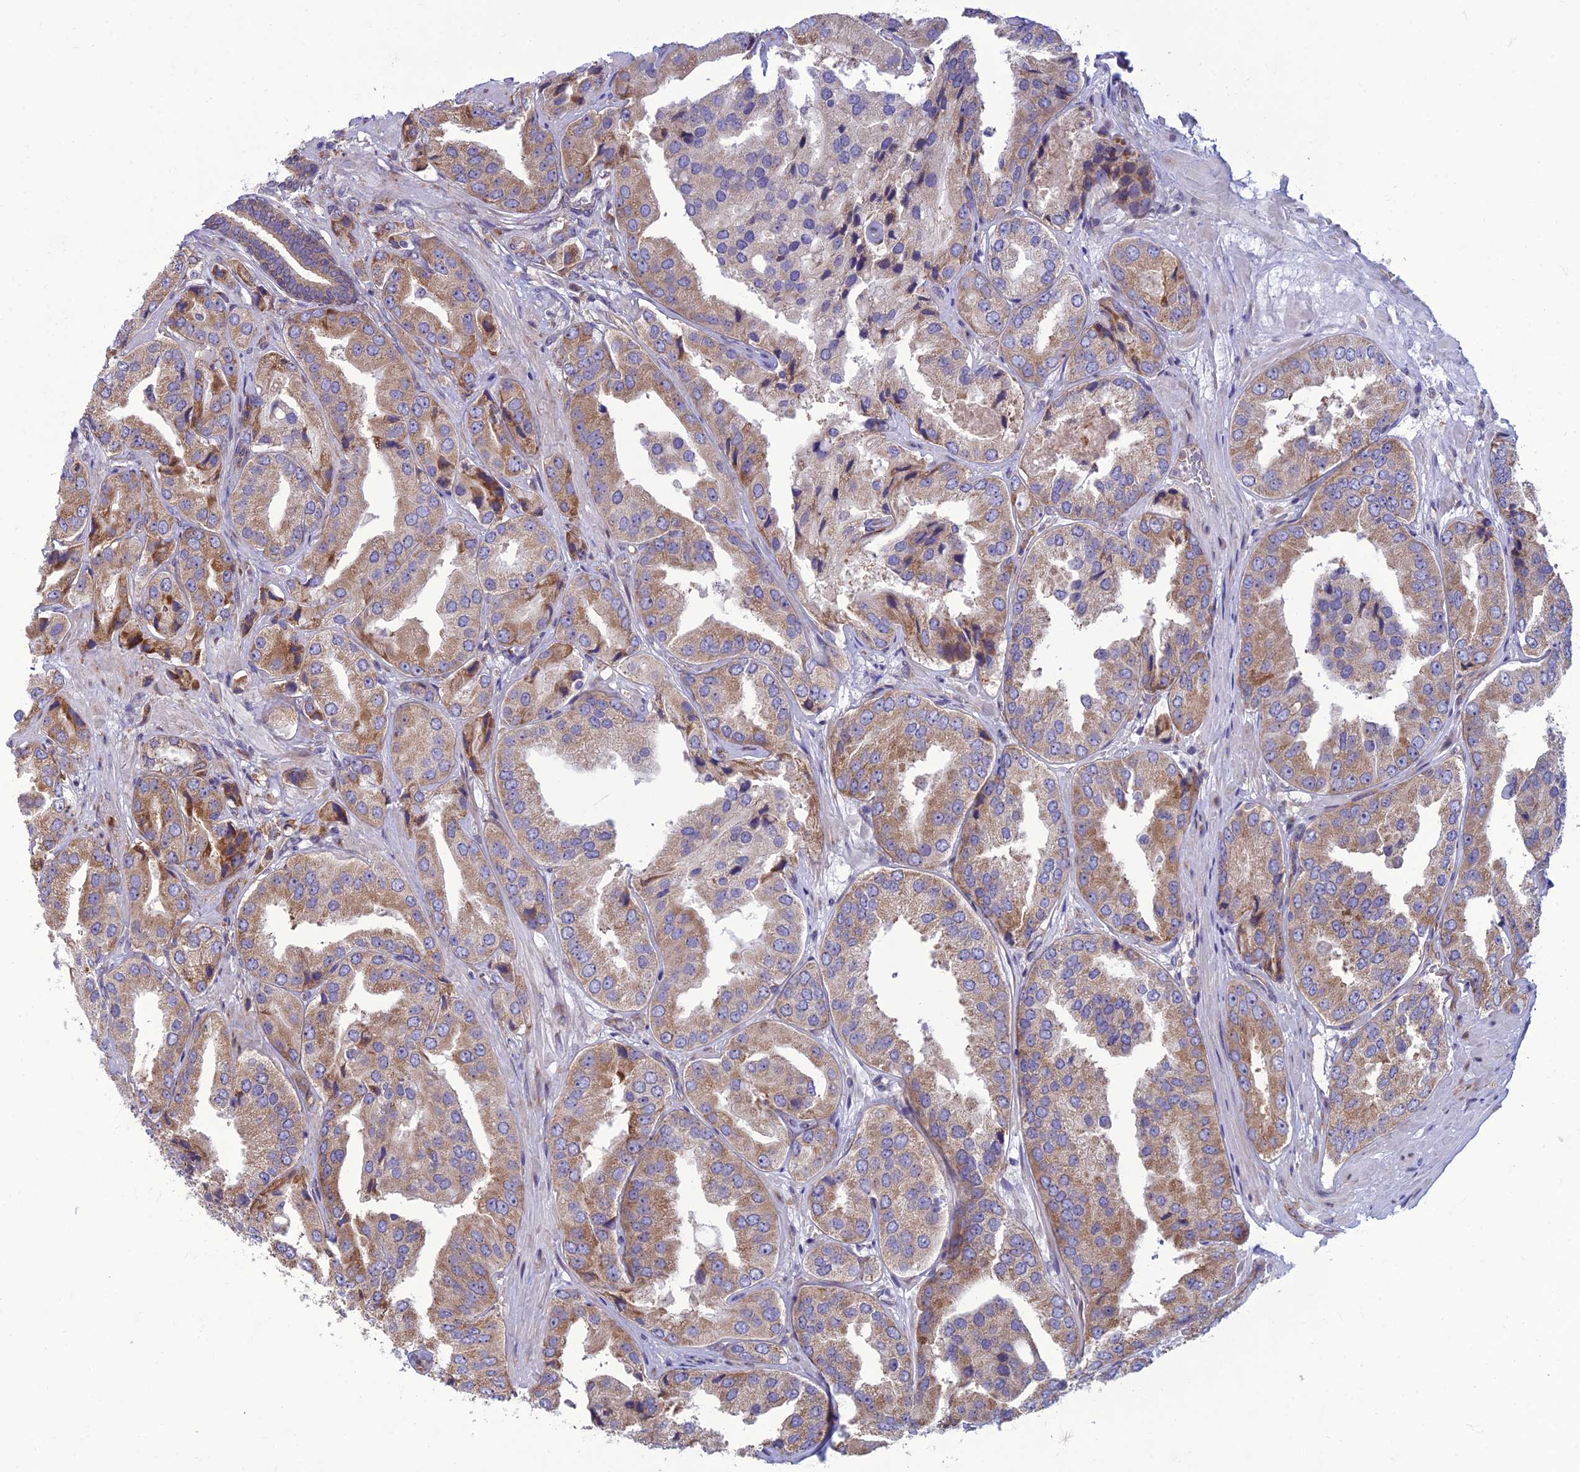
{"staining": {"intensity": "moderate", "quantity": ">75%", "location": "cytoplasmic/membranous"}, "tissue": "prostate cancer", "cell_type": "Tumor cells", "image_type": "cancer", "snomed": [{"axis": "morphology", "description": "Adenocarcinoma, High grade"}, {"axis": "topography", "description": "Prostate"}], "caption": "IHC of adenocarcinoma (high-grade) (prostate) displays medium levels of moderate cytoplasmic/membranous expression in about >75% of tumor cells. The protein is stained brown, and the nuclei are stained in blue (DAB (3,3'-diaminobenzidine) IHC with brightfield microscopy, high magnification).", "gene": "RPL17-C18orf32", "patient": {"sex": "male", "age": 63}}